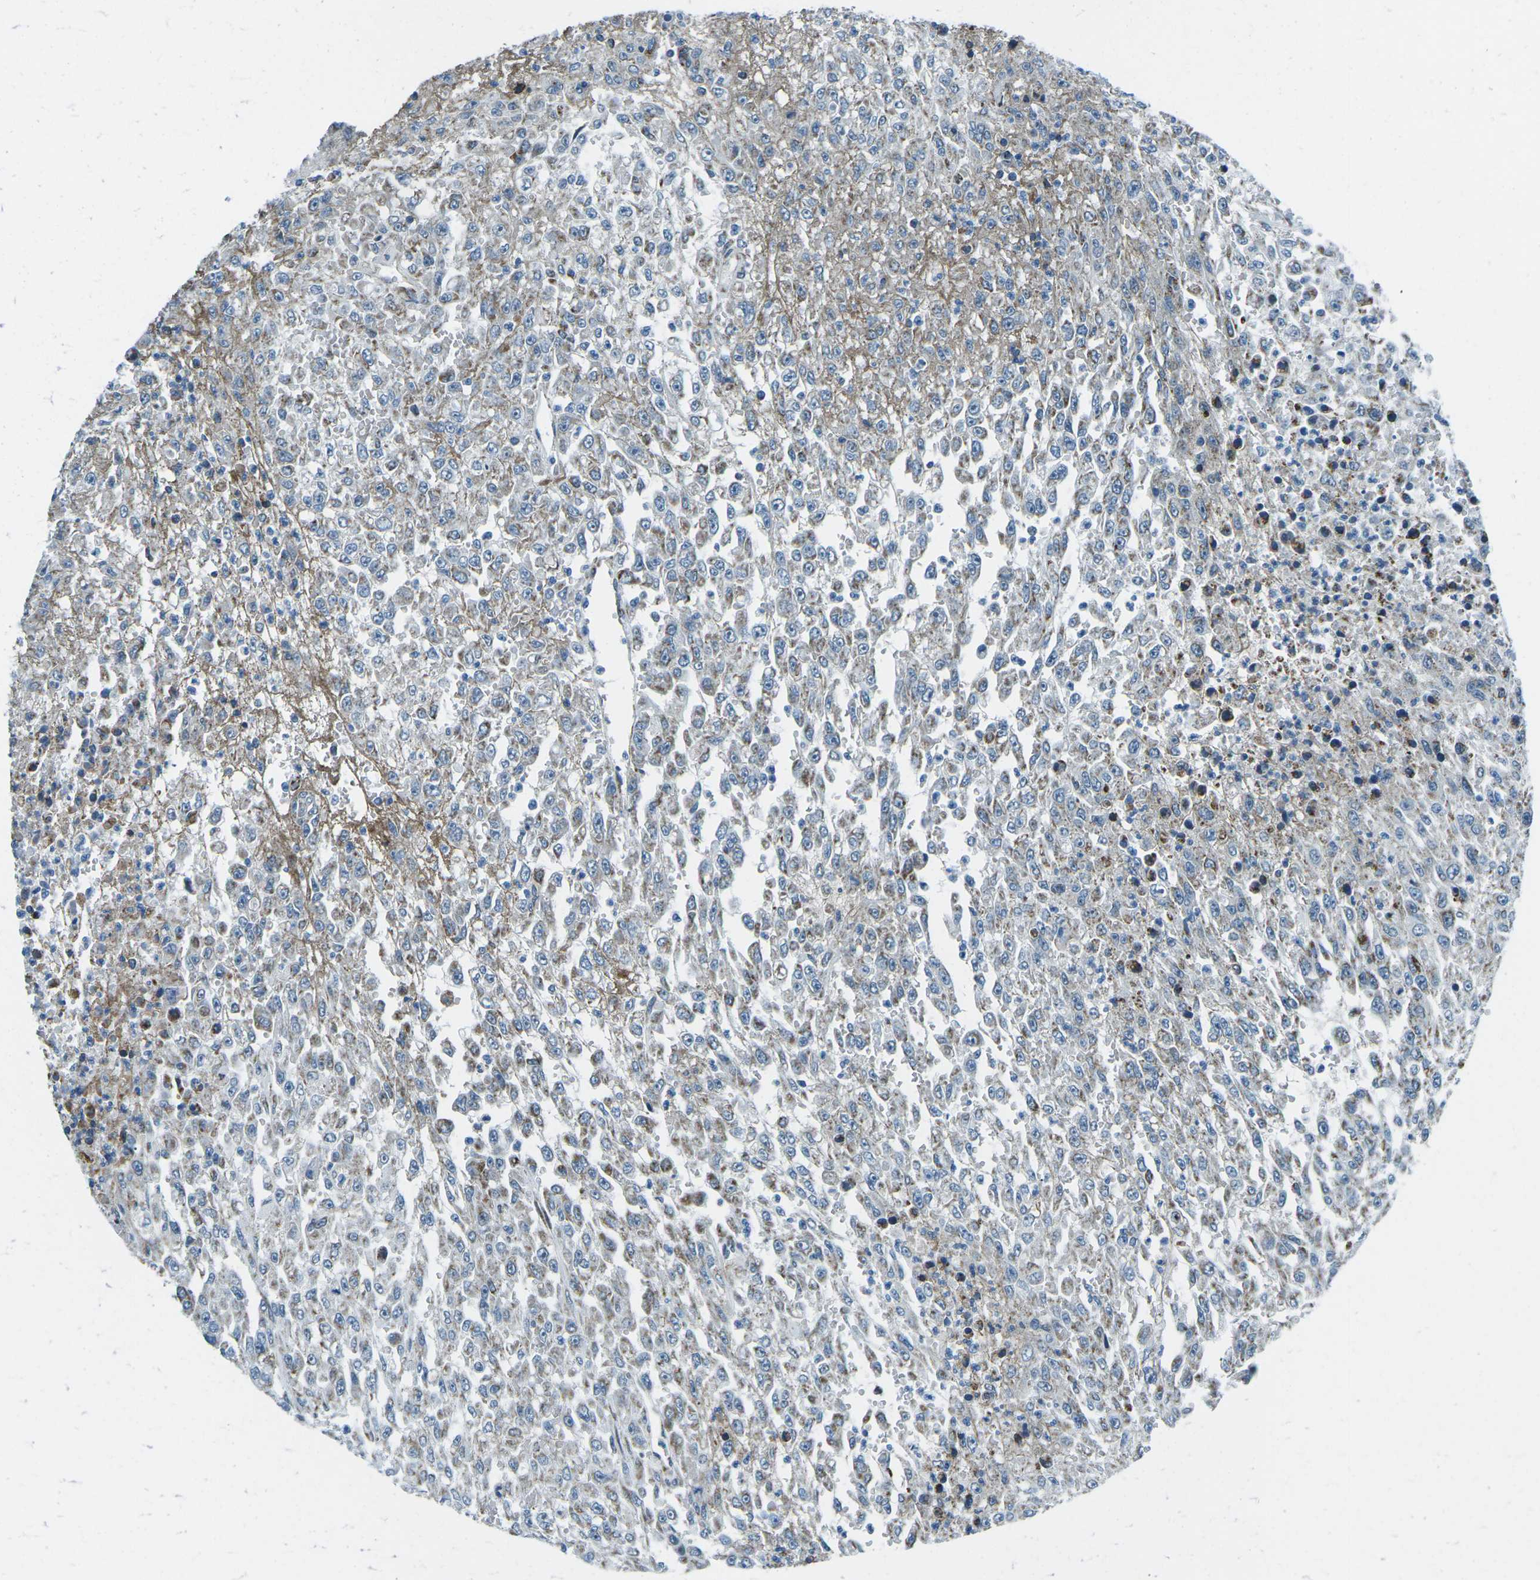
{"staining": {"intensity": "weak", "quantity": "25%-75%", "location": "cytoplasmic/membranous"}, "tissue": "urothelial cancer", "cell_type": "Tumor cells", "image_type": "cancer", "snomed": [{"axis": "morphology", "description": "Urothelial carcinoma, High grade"}, {"axis": "topography", "description": "Urinary bladder"}], "caption": "Urothelial cancer tissue demonstrates weak cytoplasmic/membranous positivity in approximately 25%-75% of tumor cells", "gene": "RFESD", "patient": {"sex": "male", "age": 46}}